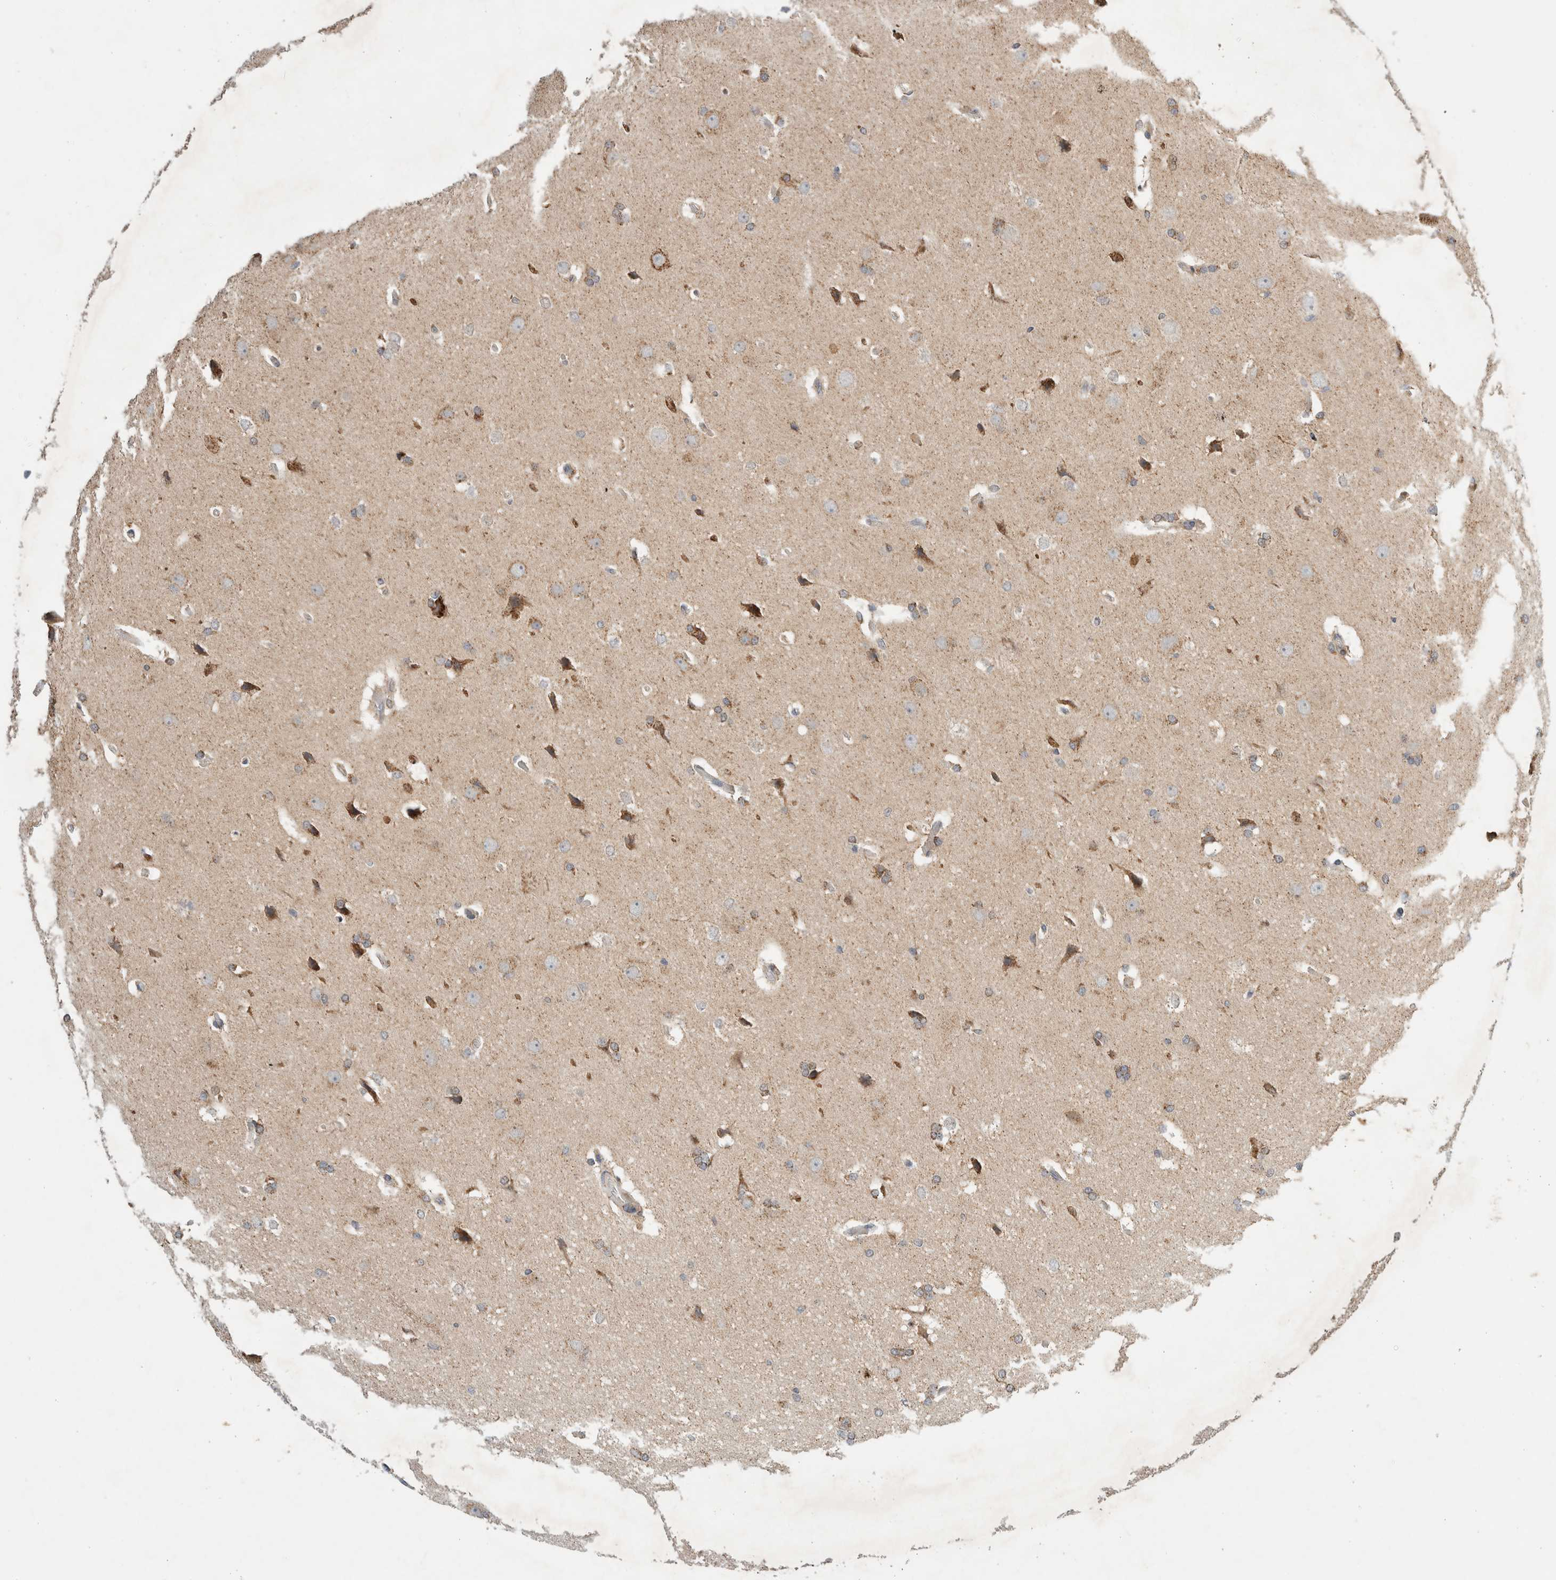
{"staining": {"intensity": "weak", "quantity": "<25%", "location": "cytoplasmic/membranous"}, "tissue": "glioma", "cell_type": "Tumor cells", "image_type": "cancer", "snomed": [{"axis": "morphology", "description": "Glioma, malignant, Low grade"}, {"axis": "topography", "description": "Brain"}], "caption": "Malignant glioma (low-grade) stained for a protein using immunohistochemistry demonstrates no expression tumor cells.", "gene": "AMPD1", "patient": {"sex": "female", "age": 37}}